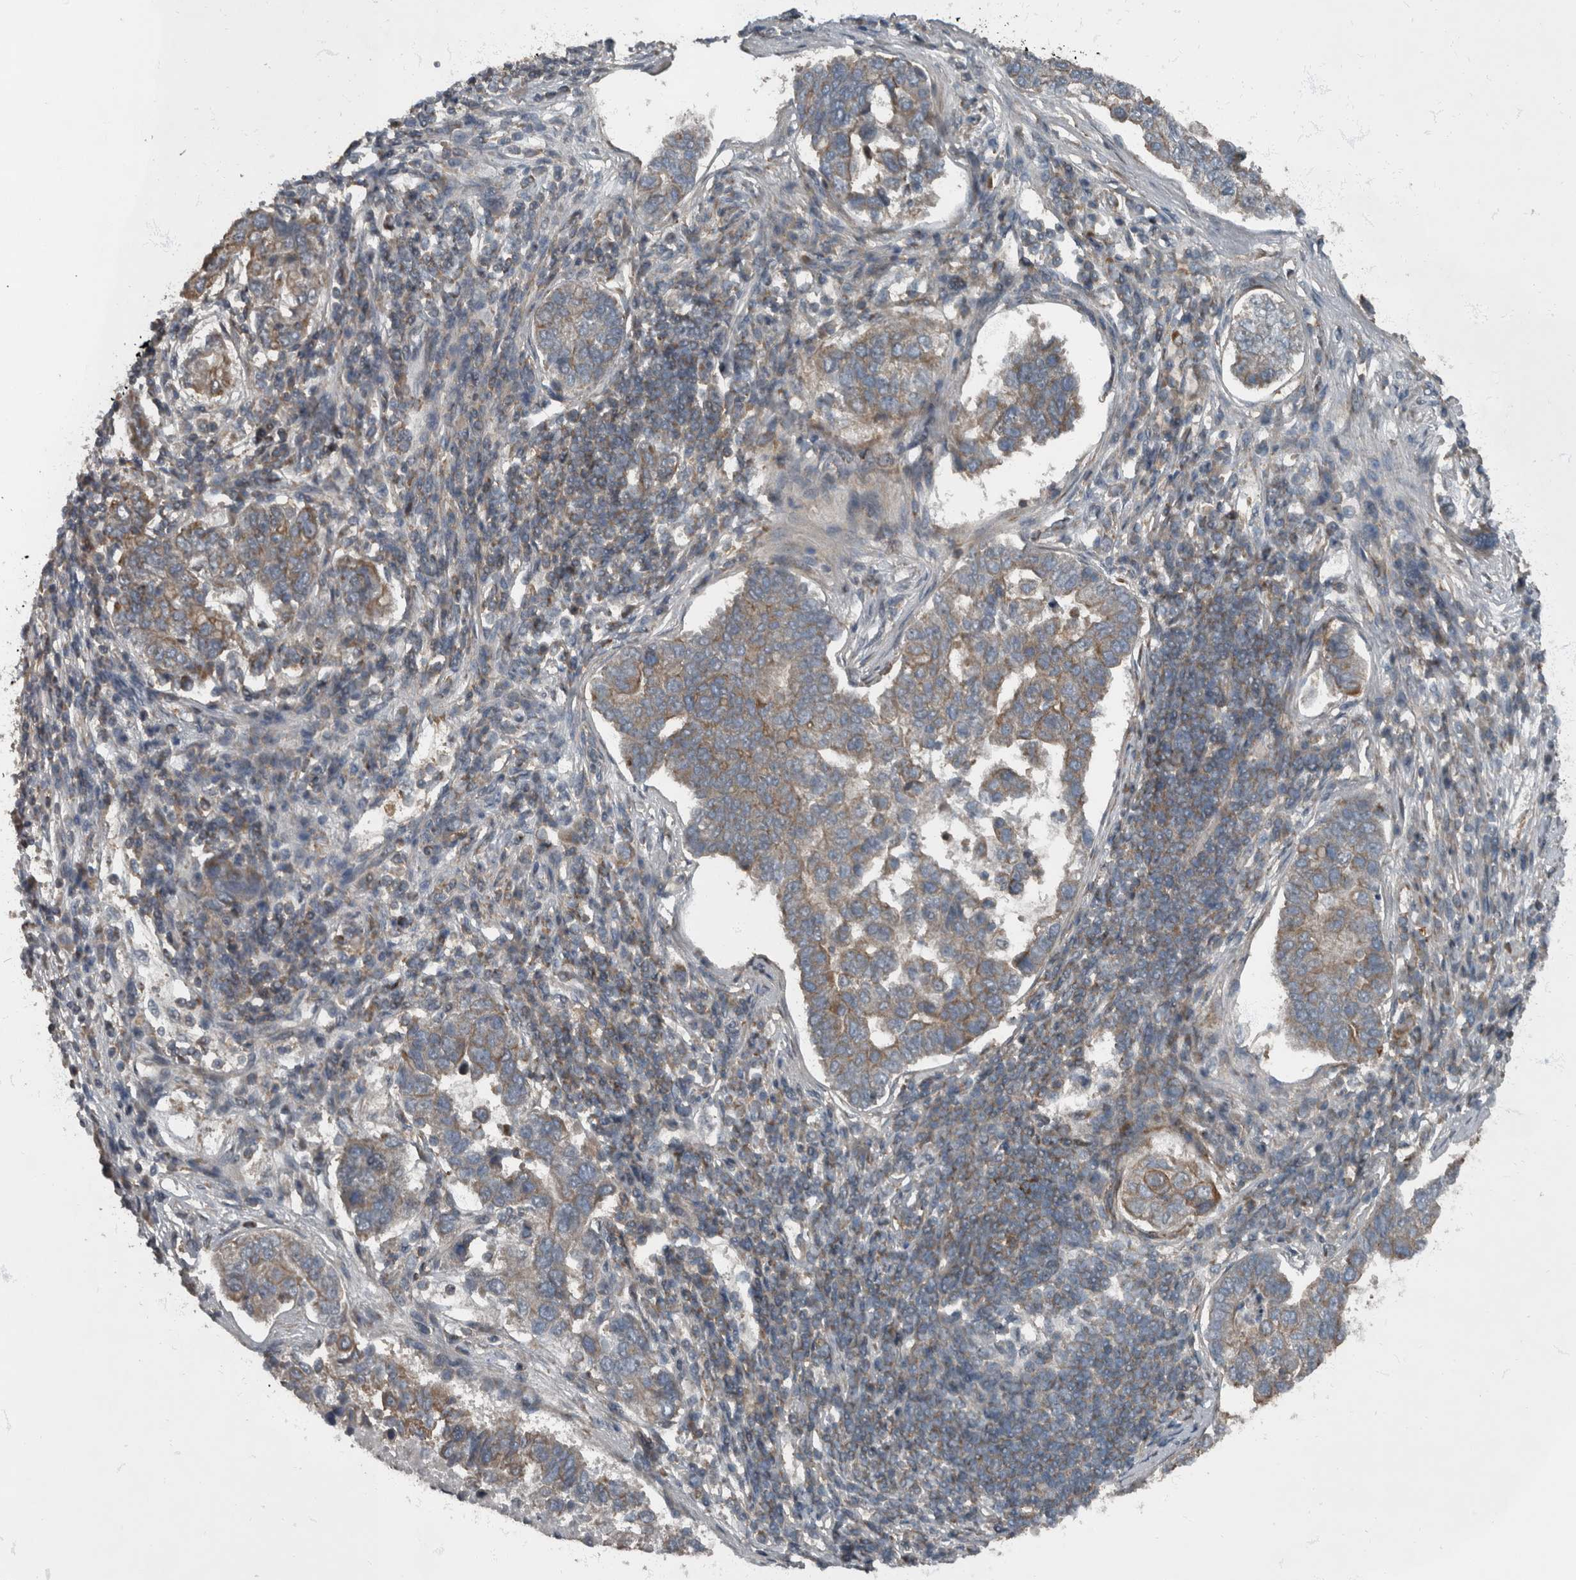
{"staining": {"intensity": "weak", "quantity": ">75%", "location": "cytoplasmic/membranous"}, "tissue": "pancreatic cancer", "cell_type": "Tumor cells", "image_type": "cancer", "snomed": [{"axis": "morphology", "description": "Adenocarcinoma, NOS"}, {"axis": "topography", "description": "Pancreas"}], "caption": "Protein expression analysis of human pancreatic cancer (adenocarcinoma) reveals weak cytoplasmic/membranous positivity in approximately >75% of tumor cells. (Stains: DAB in brown, nuclei in blue, Microscopy: brightfield microscopy at high magnification).", "gene": "RABGGTB", "patient": {"sex": "female", "age": 61}}